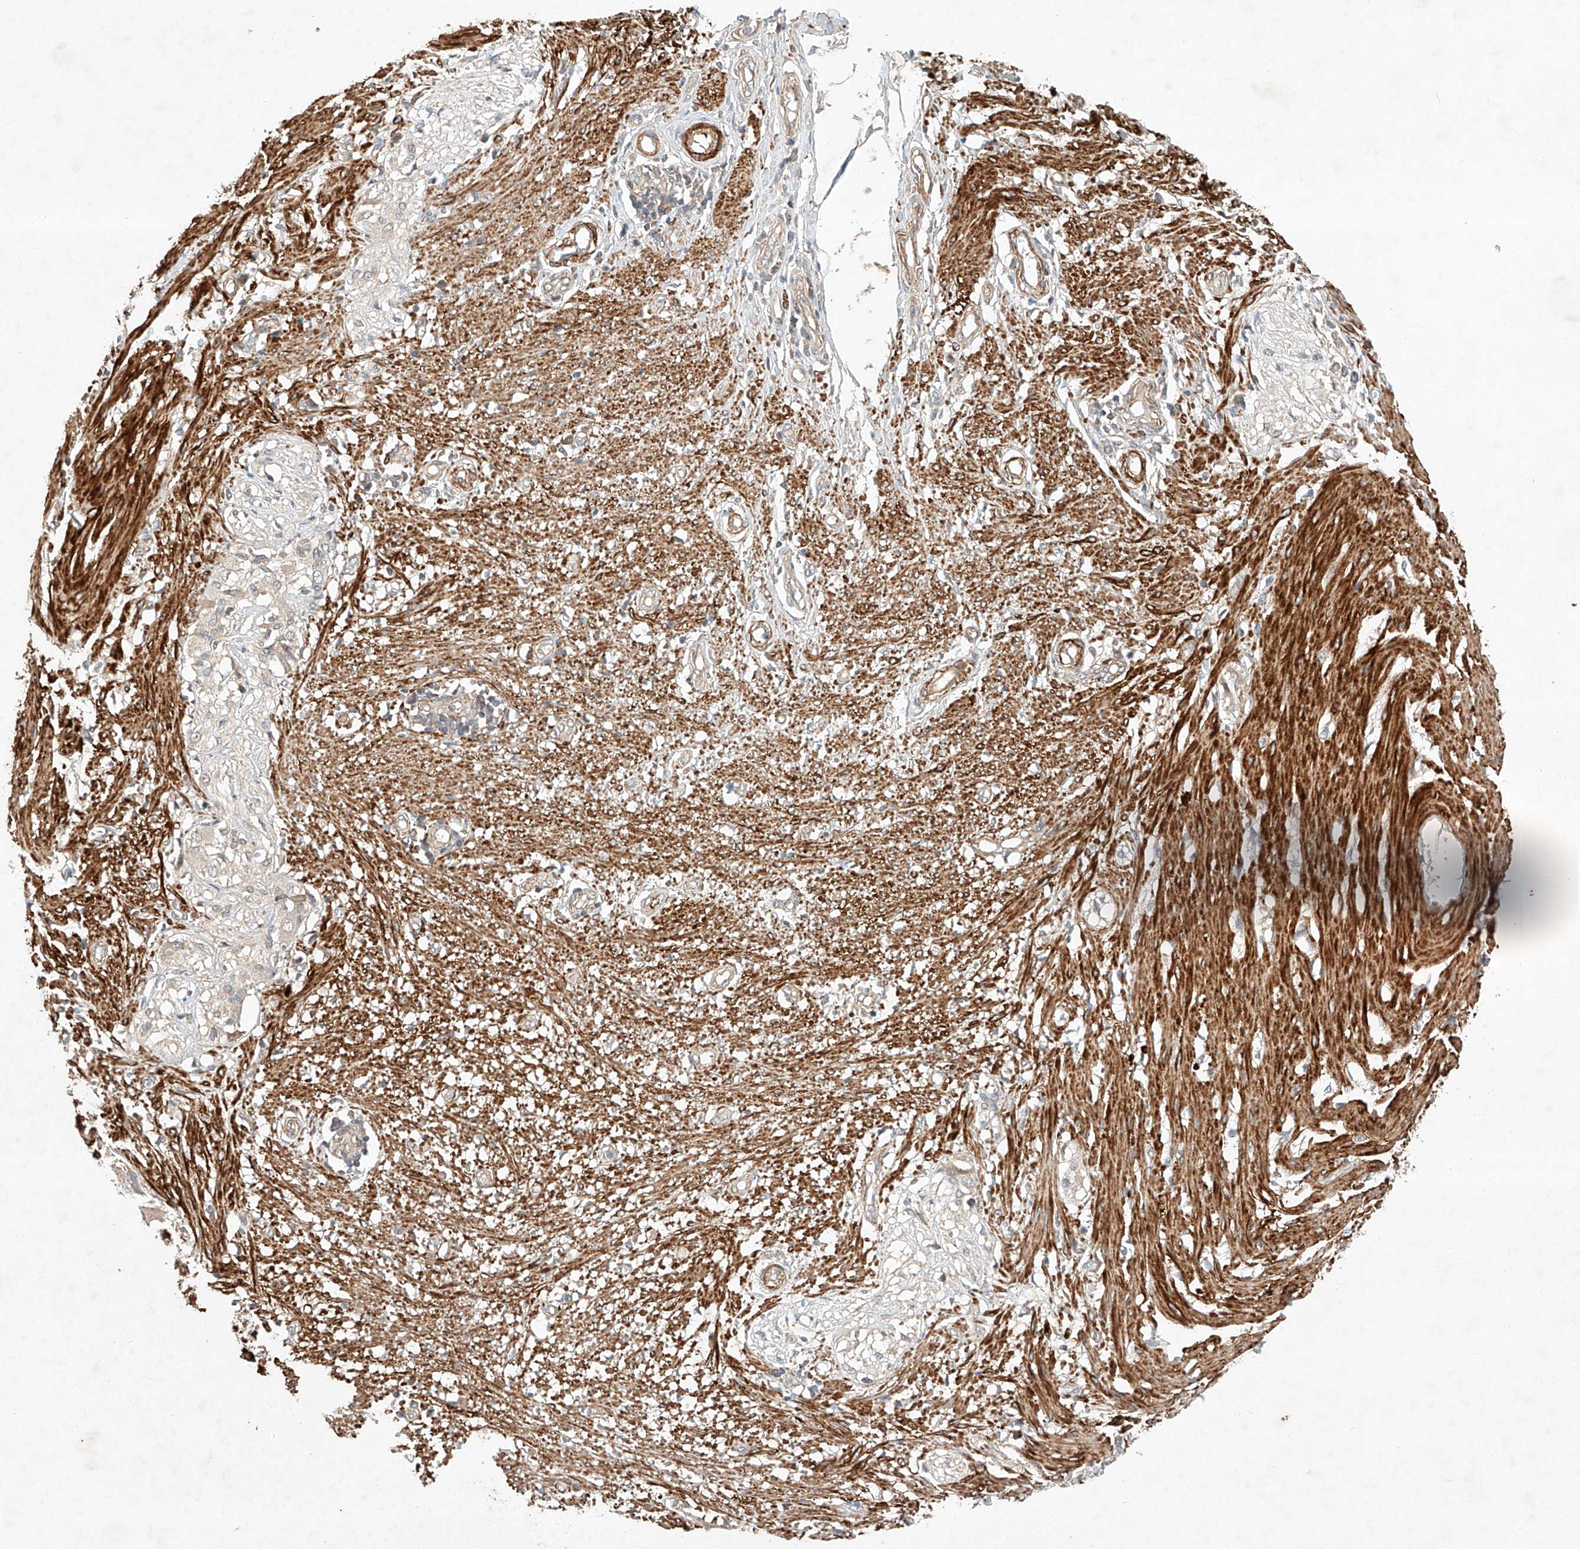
{"staining": {"intensity": "strong", "quantity": ">75%", "location": "cytoplasmic/membranous"}, "tissue": "smooth muscle", "cell_type": "Smooth muscle cells", "image_type": "normal", "snomed": [{"axis": "morphology", "description": "Normal tissue, NOS"}, {"axis": "morphology", "description": "Adenocarcinoma, NOS"}, {"axis": "topography", "description": "Colon"}, {"axis": "topography", "description": "Peripheral nerve tissue"}], "caption": "An IHC image of benign tissue is shown. Protein staining in brown labels strong cytoplasmic/membranous positivity in smooth muscle within smooth muscle cells. The staining was performed using DAB (3,3'-diaminobenzidine), with brown indicating positive protein expression. Nuclei are stained blue with hematoxylin.", "gene": "ARHGAP33", "patient": {"sex": "male", "age": 14}}